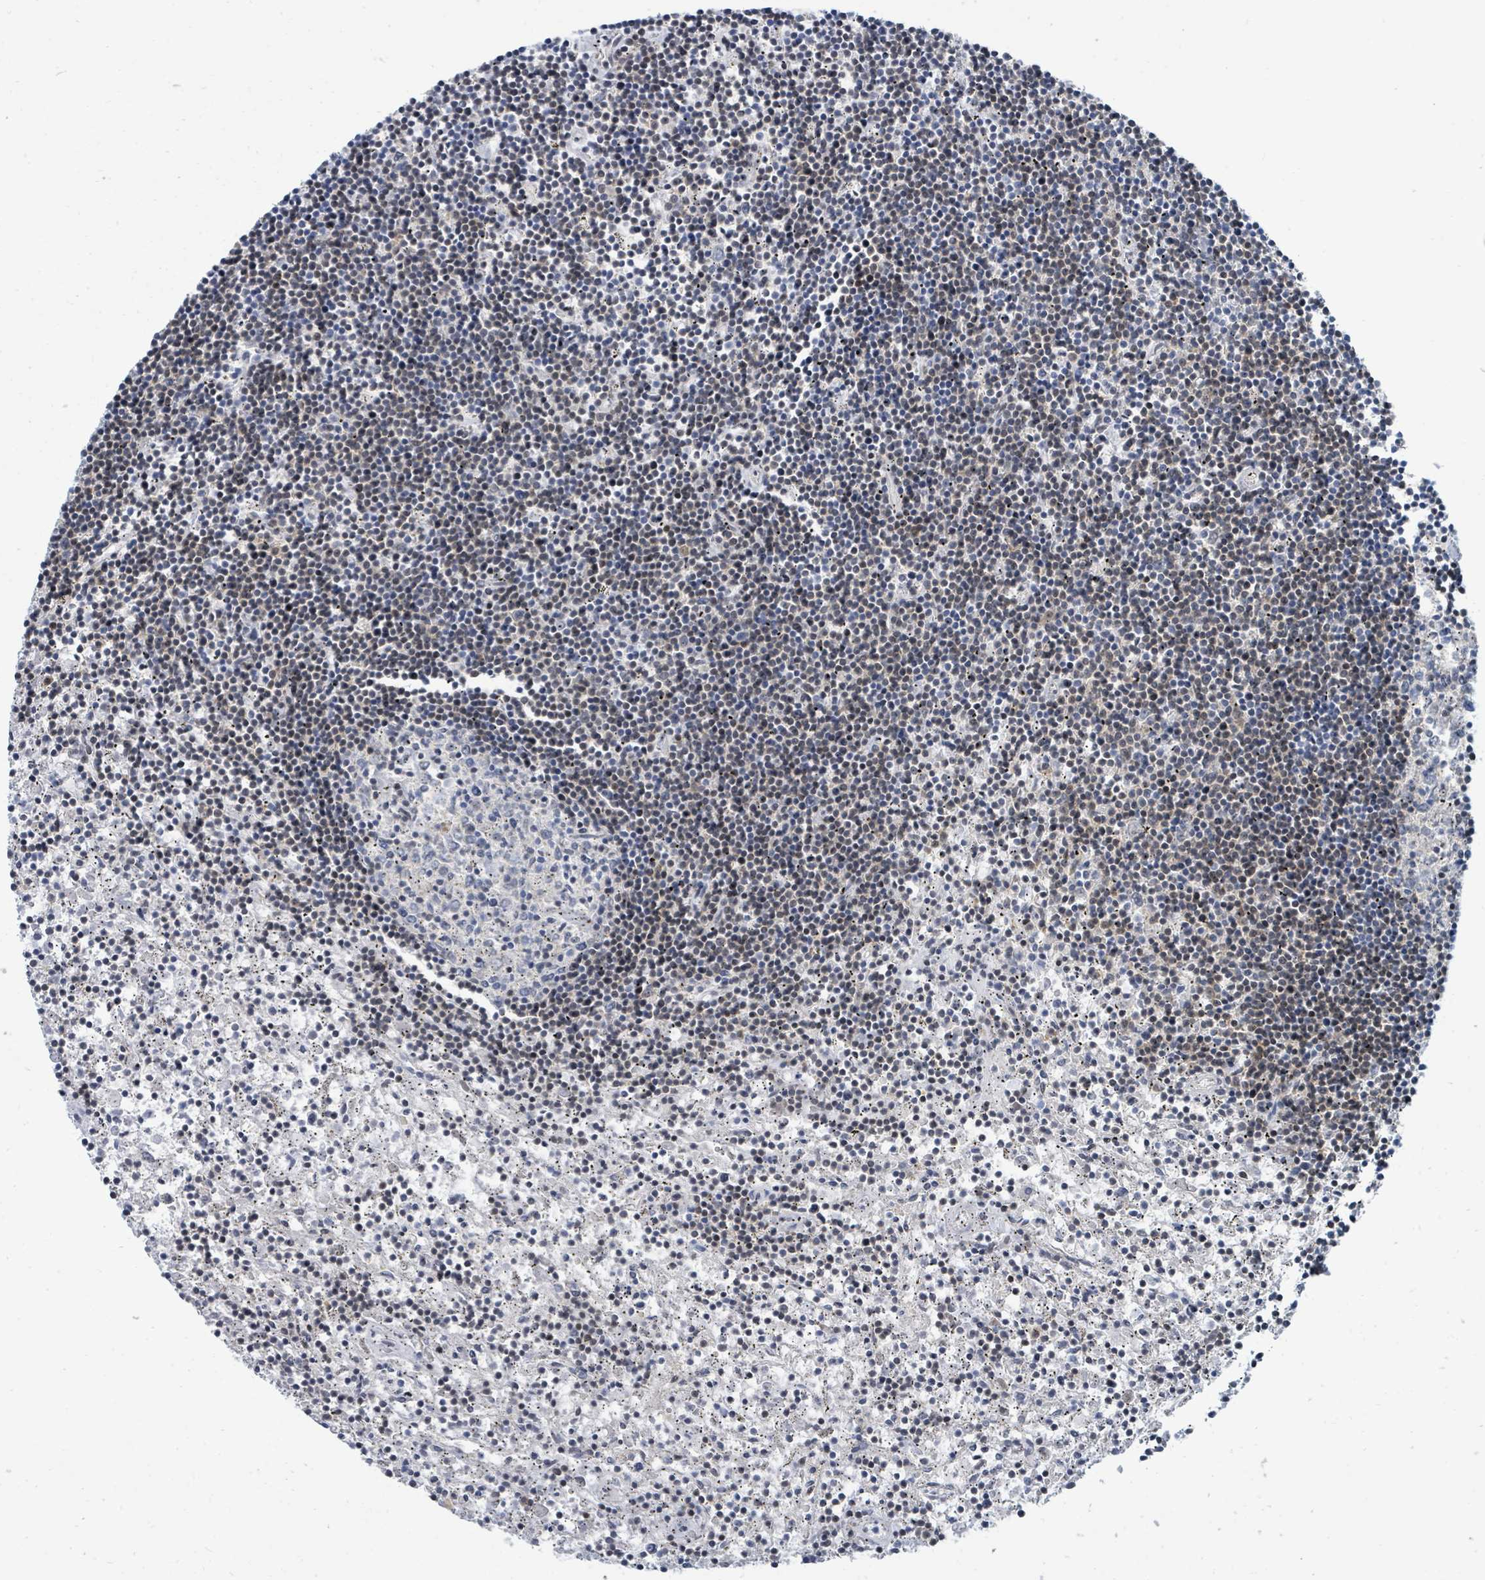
{"staining": {"intensity": "weak", "quantity": "<25%", "location": "cytoplasmic/membranous"}, "tissue": "lymphoma", "cell_type": "Tumor cells", "image_type": "cancer", "snomed": [{"axis": "morphology", "description": "Malignant lymphoma, non-Hodgkin's type, Low grade"}, {"axis": "topography", "description": "Spleen"}], "caption": "A micrograph of human malignant lymphoma, non-Hodgkin's type (low-grade) is negative for staining in tumor cells. (DAB (3,3'-diaminobenzidine) immunohistochemistry, high magnification).", "gene": "SUMO4", "patient": {"sex": "male", "age": 76}}